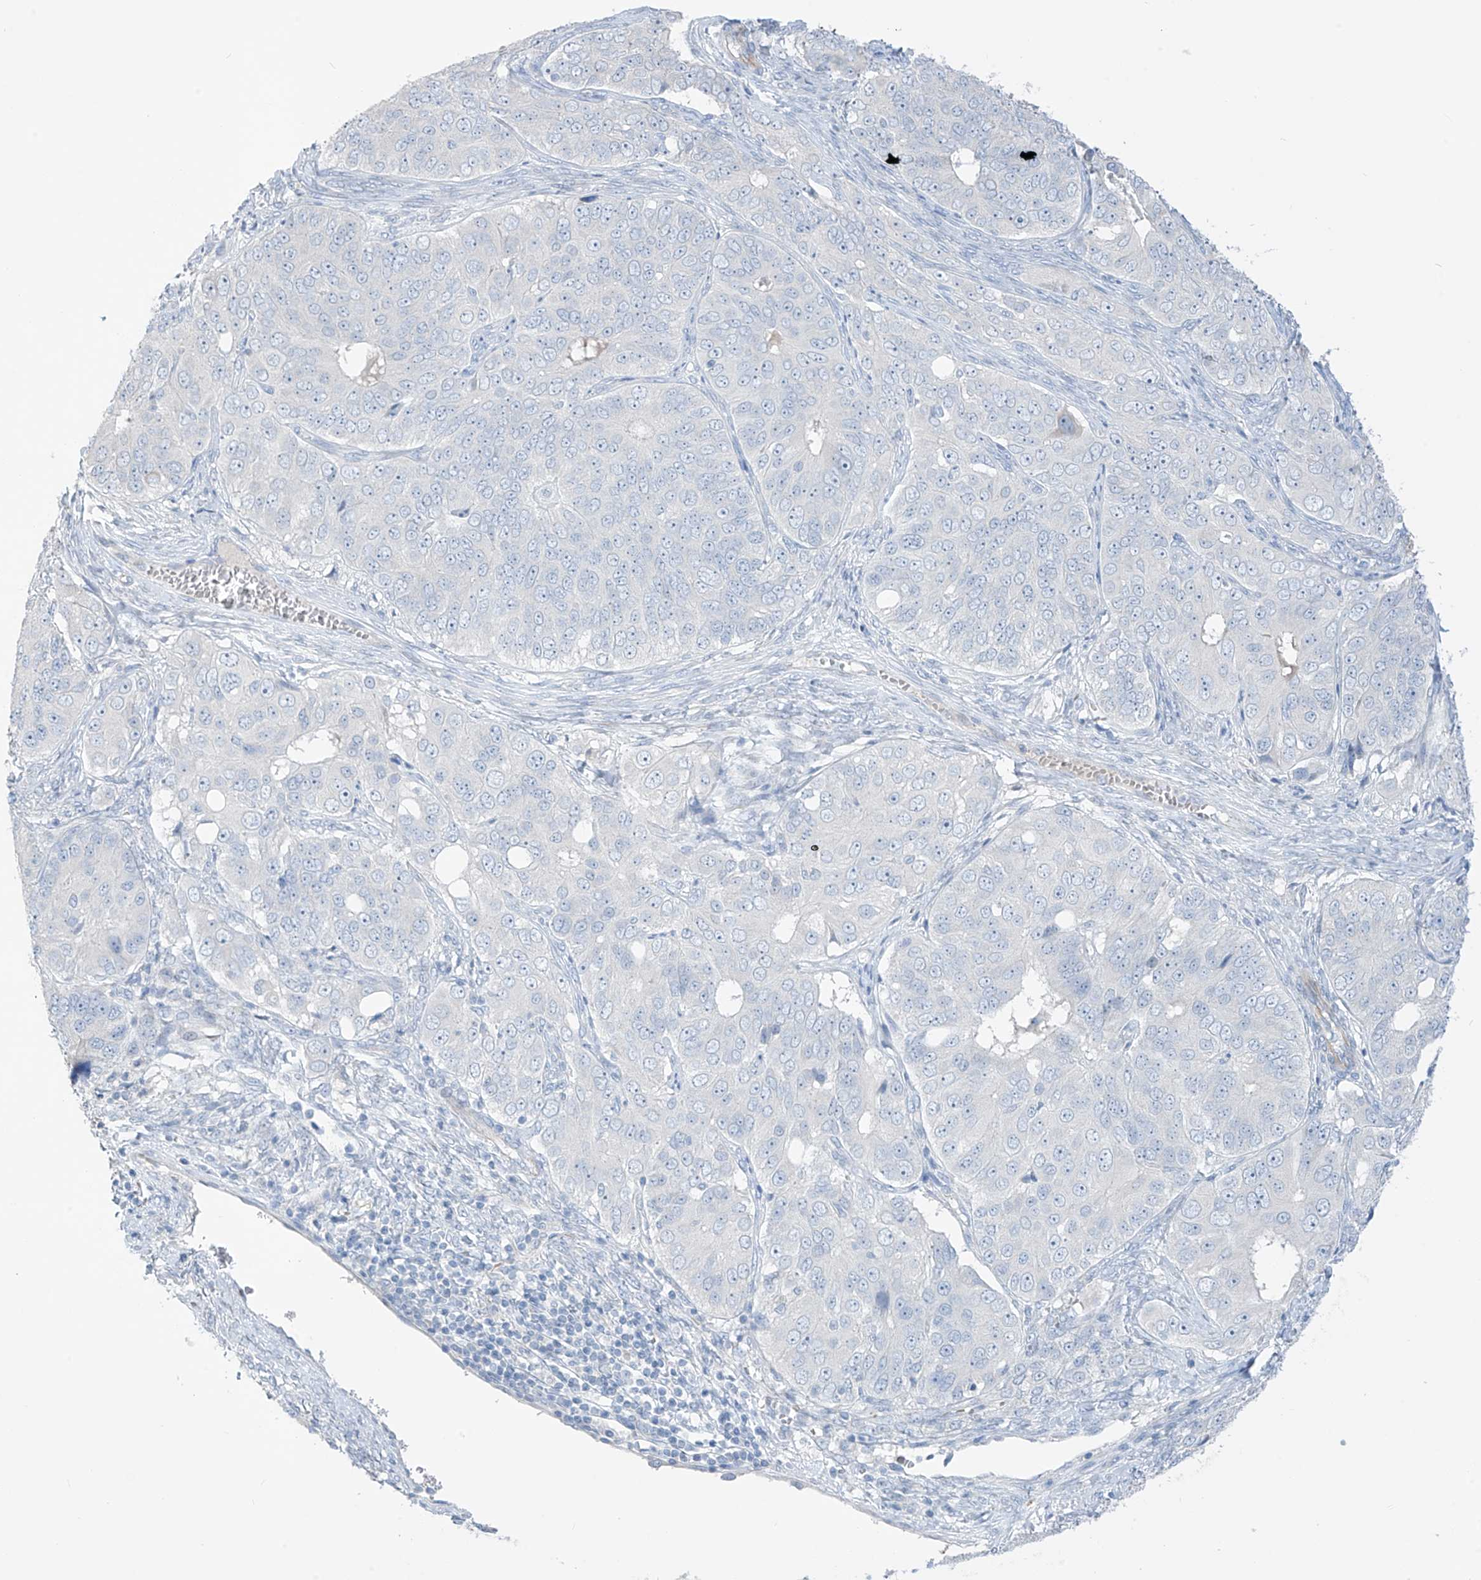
{"staining": {"intensity": "negative", "quantity": "none", "location": "none"}, "tissue": "ovarian cancer", "cell_type": "Tumor cells", "image_type": "cancer", "snomed": [{"axis": "morphology", "description": "Carcinoma, endometroid"}, {"axis": "topography", "description": "Ovary"}], "caption": "Tumor cells show no significant staining in endometroid carcinoma (ovarian).", "gene": "ASPRV1", "patient": {"sex": "female", "age": 51}}